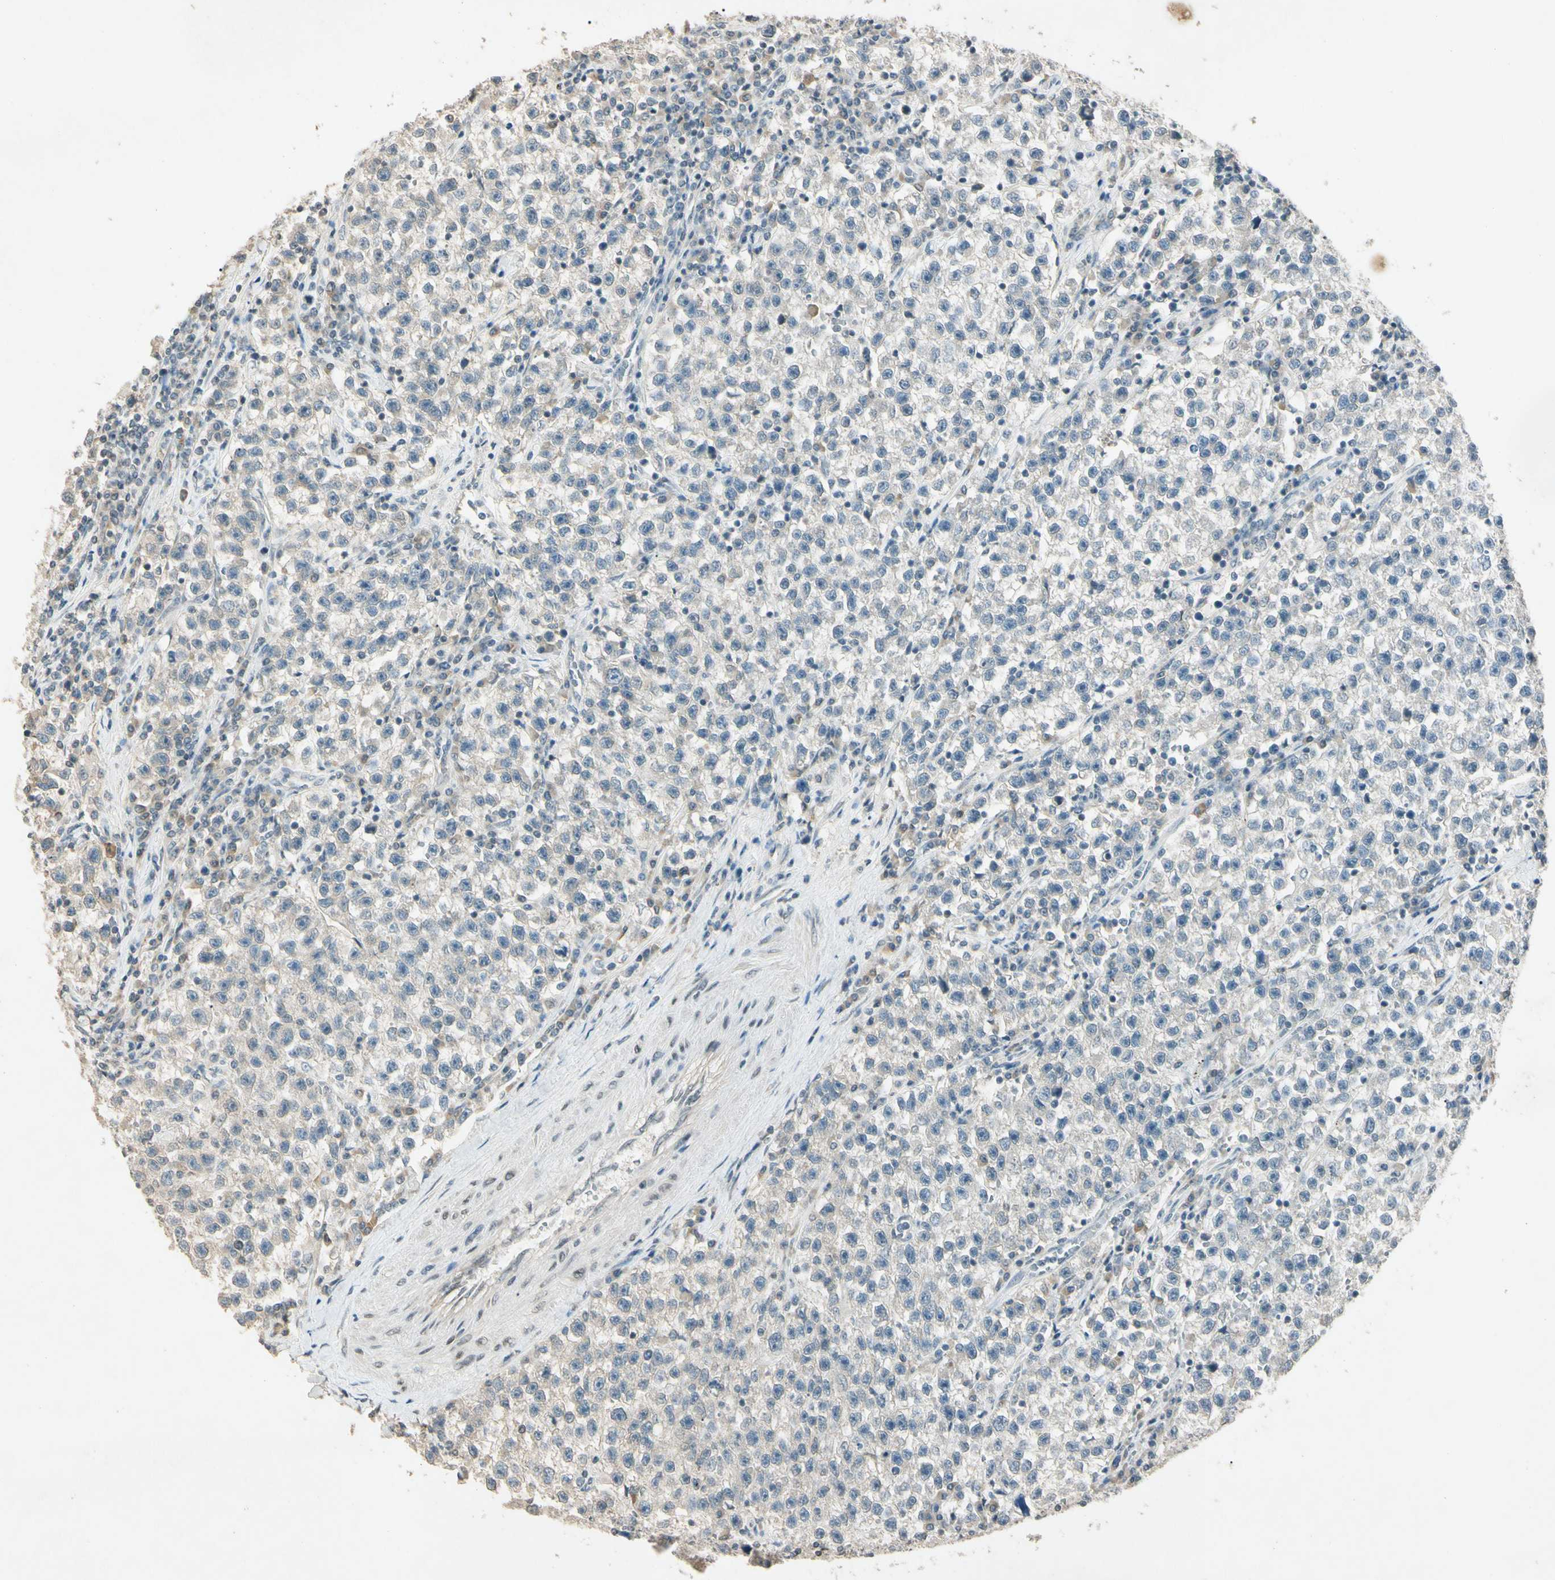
{"staining": {"intensity": "weak", "quantity": "<25%", "location": "cytoplasmic/membranous"}, "tissue": "testis cancer", "cell_type": "Tumor cells", "image_type": "cancer", "snomed": [{"axis": "morphology", "description": "Seminoma, NOS"}, {"axis": "topography", "description": "Testis"}], "caption": "Image shows no significant protein expression in tumor cells of seminoma (testis).", "gene": "ZBTB4", "patient": {"sex": "male", "age": 22}}